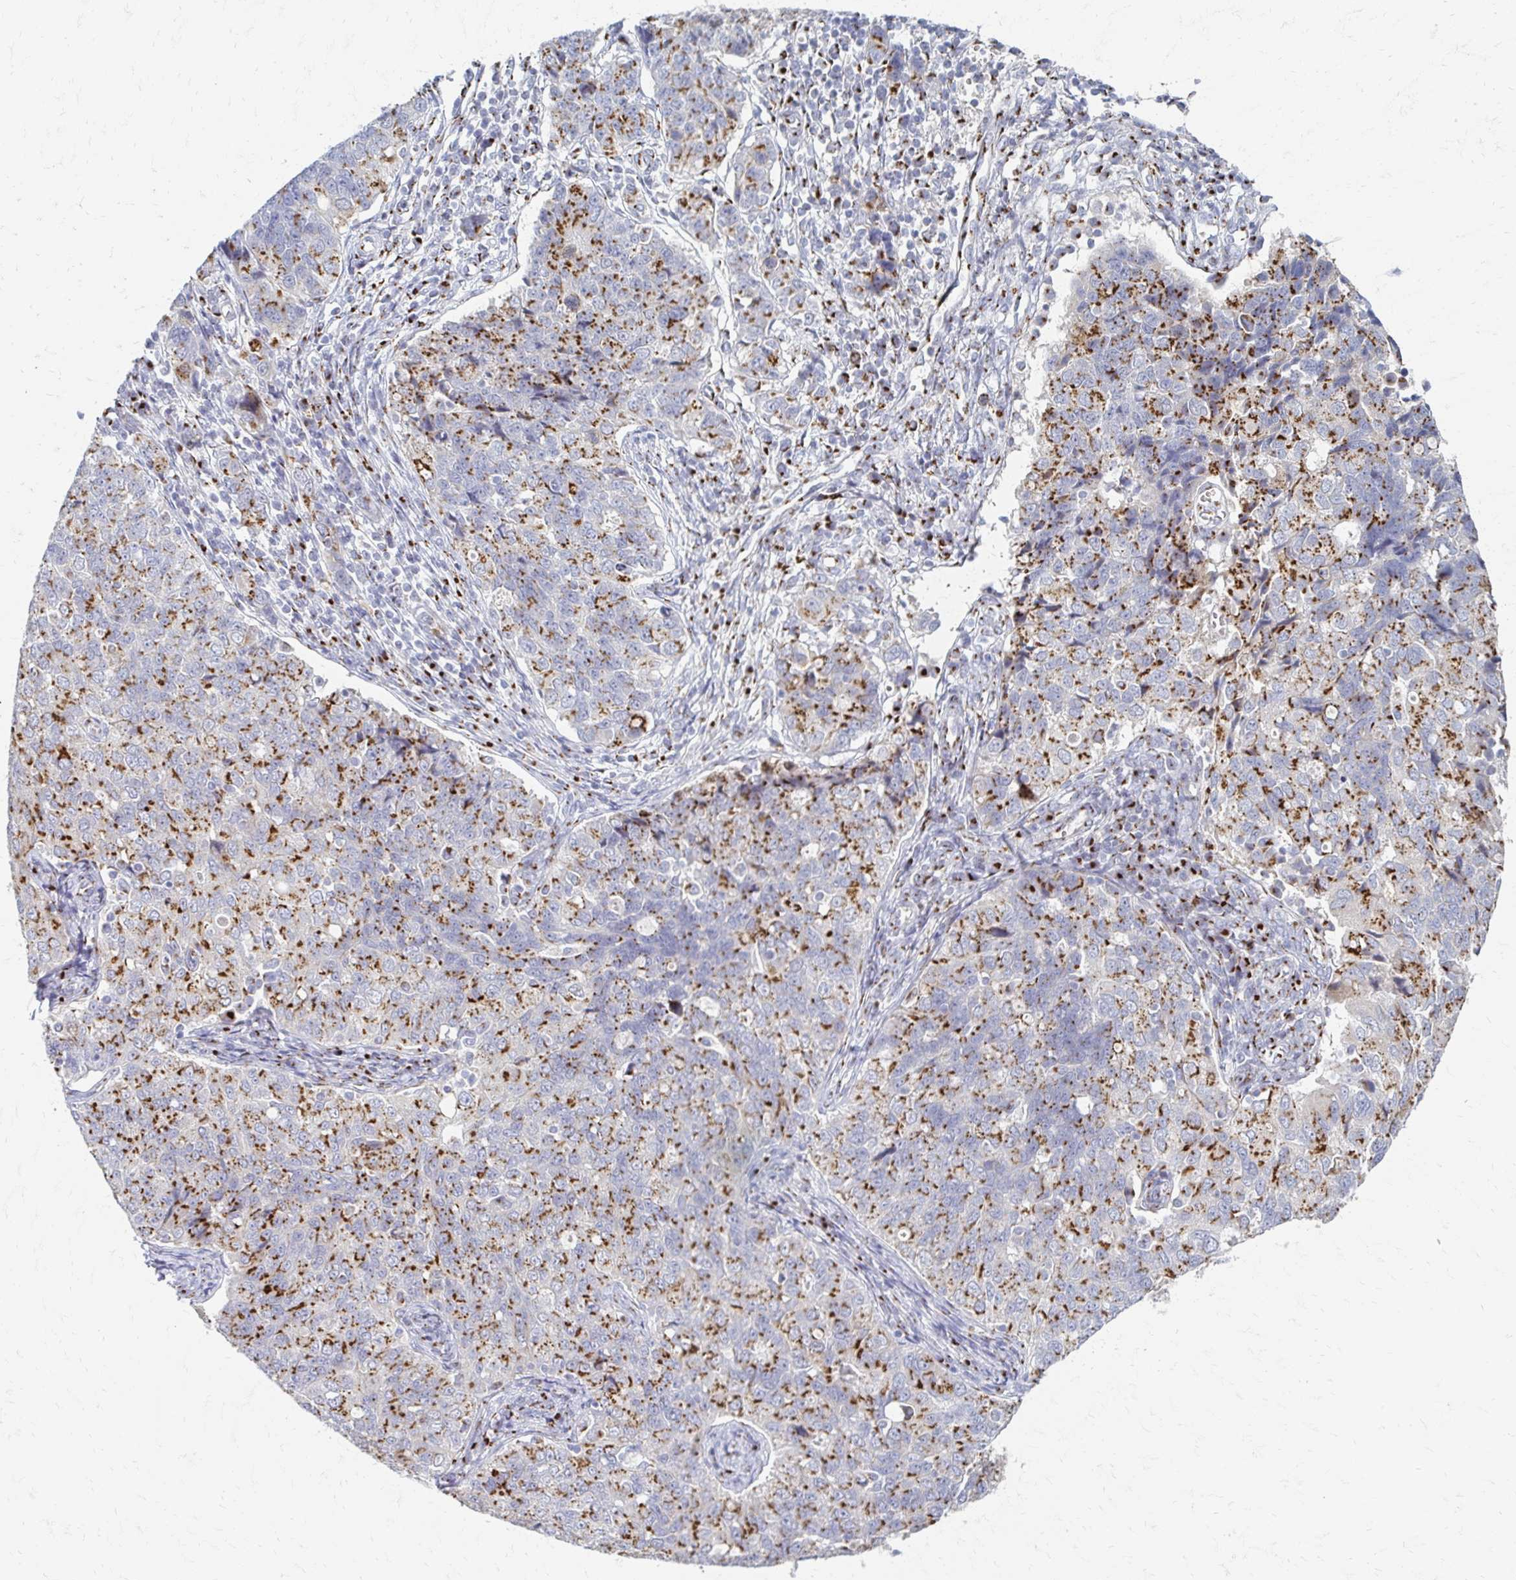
{"staining": {"intensity": "strong", "quantity": ">75%", "location": "cytoplasmic/membranous"}, "tissue": "endometrial cancer", "cell_type": "Tumor cells", "image_type": "cancer", "snomed": [{"axis": "morphology", "description": "Adenocarcinoma, NOS"}, {"axis": "topography", "description": "Endometrium"}], "caption": "Human endometrial cancer stained with a protein marker displays strong staining in tumor cells.", "gene": "TM9SF1", "patient": {"sex": "female", "age": 43}}